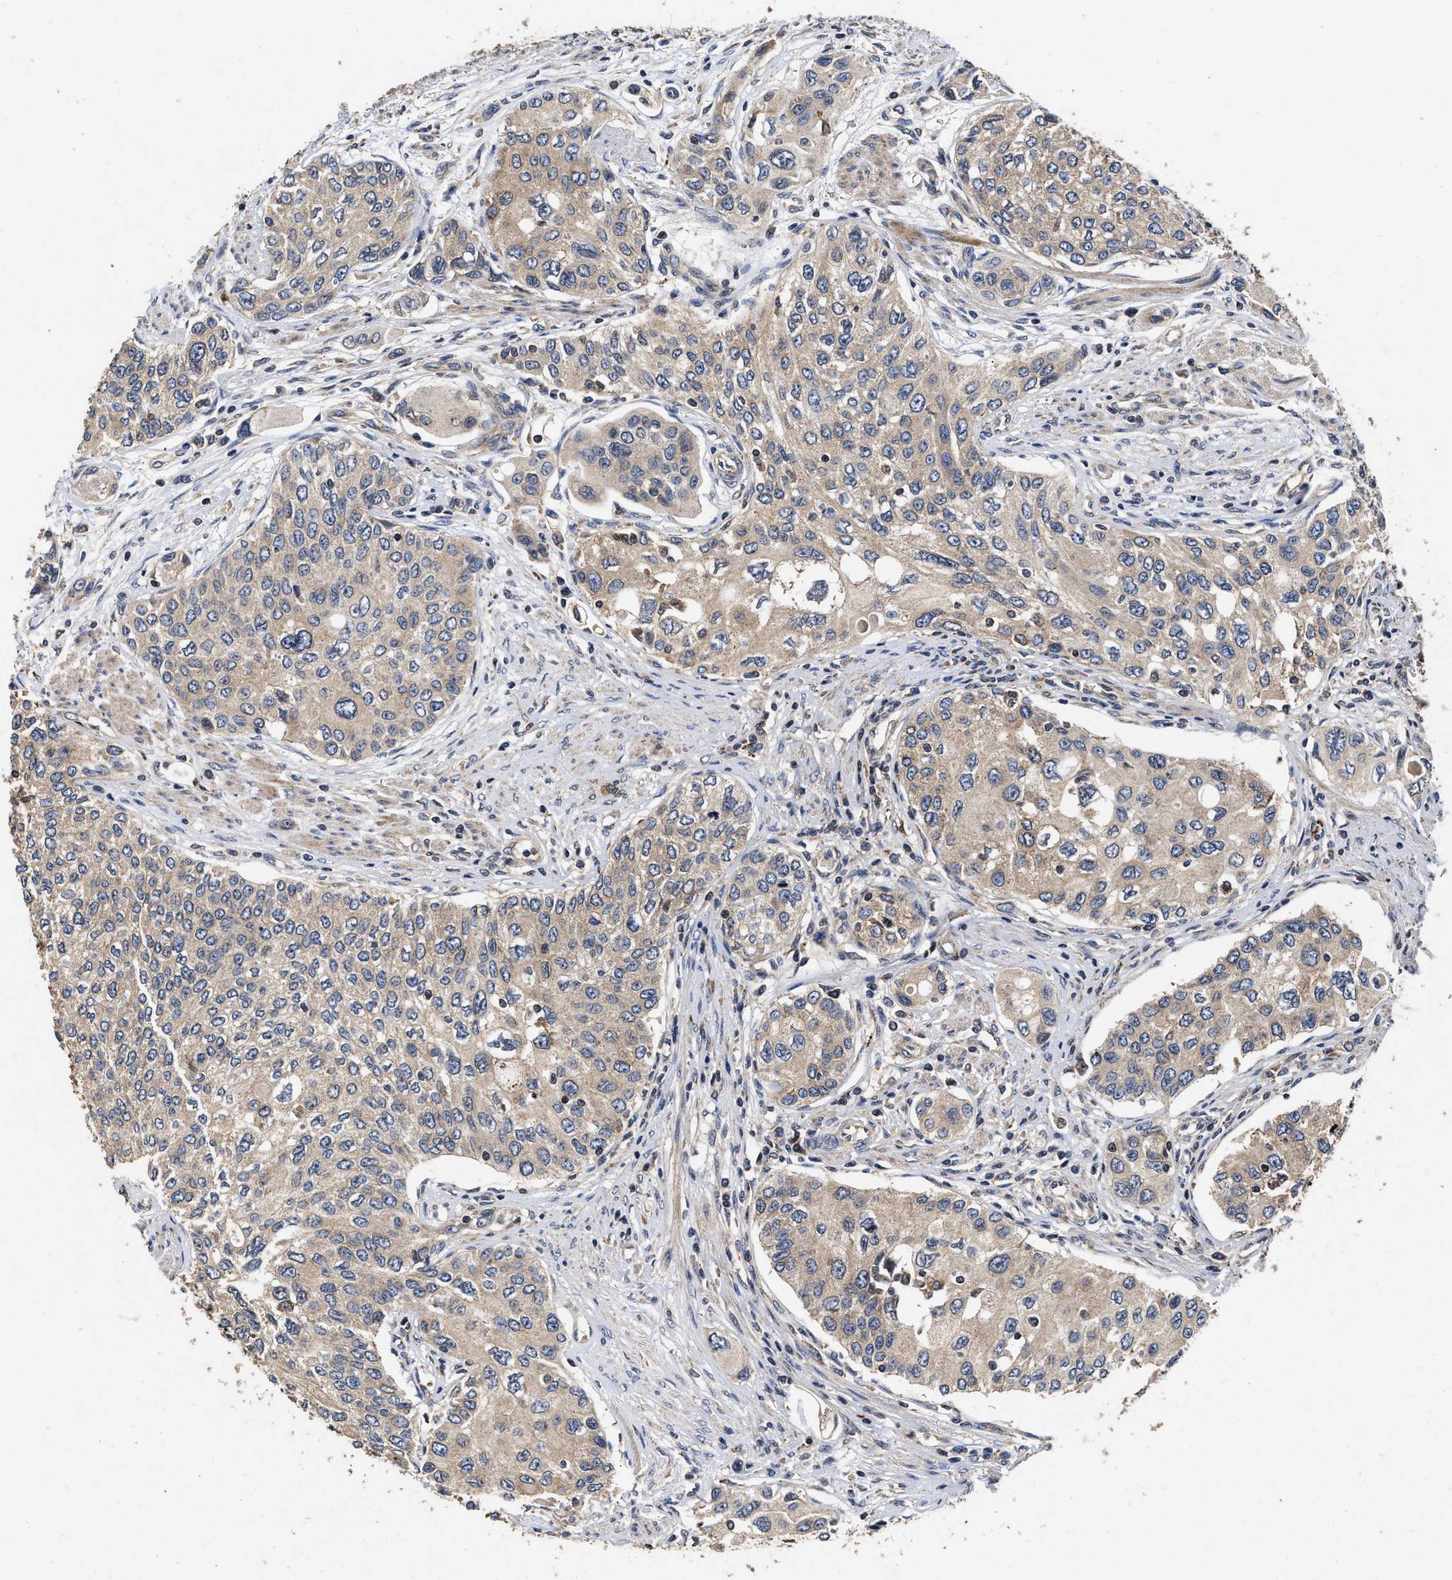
{"staining": {"intensity": "weak", "quantity": "25%-75%", "location": "cytoplasmic/membranous"}, "tissue": "urothelial cancer", "cell_type": "Tumor cells", "image_type": "cancer", "snomed": [{"axis": "morphology", "description": "Urothelial carcinoma, High grade"}, {"axis": "topography", "description": "Urinary bladder"}], "caption": "Brown immunohistochemical staining in human urothelial carcinoma (high-grade) exhibits weak cytoplasmic/membranous staining in approximately 25%-75% of tumor cells.", "gene": "NFKB2", "patient": {"sex": "female", "age": 56}}